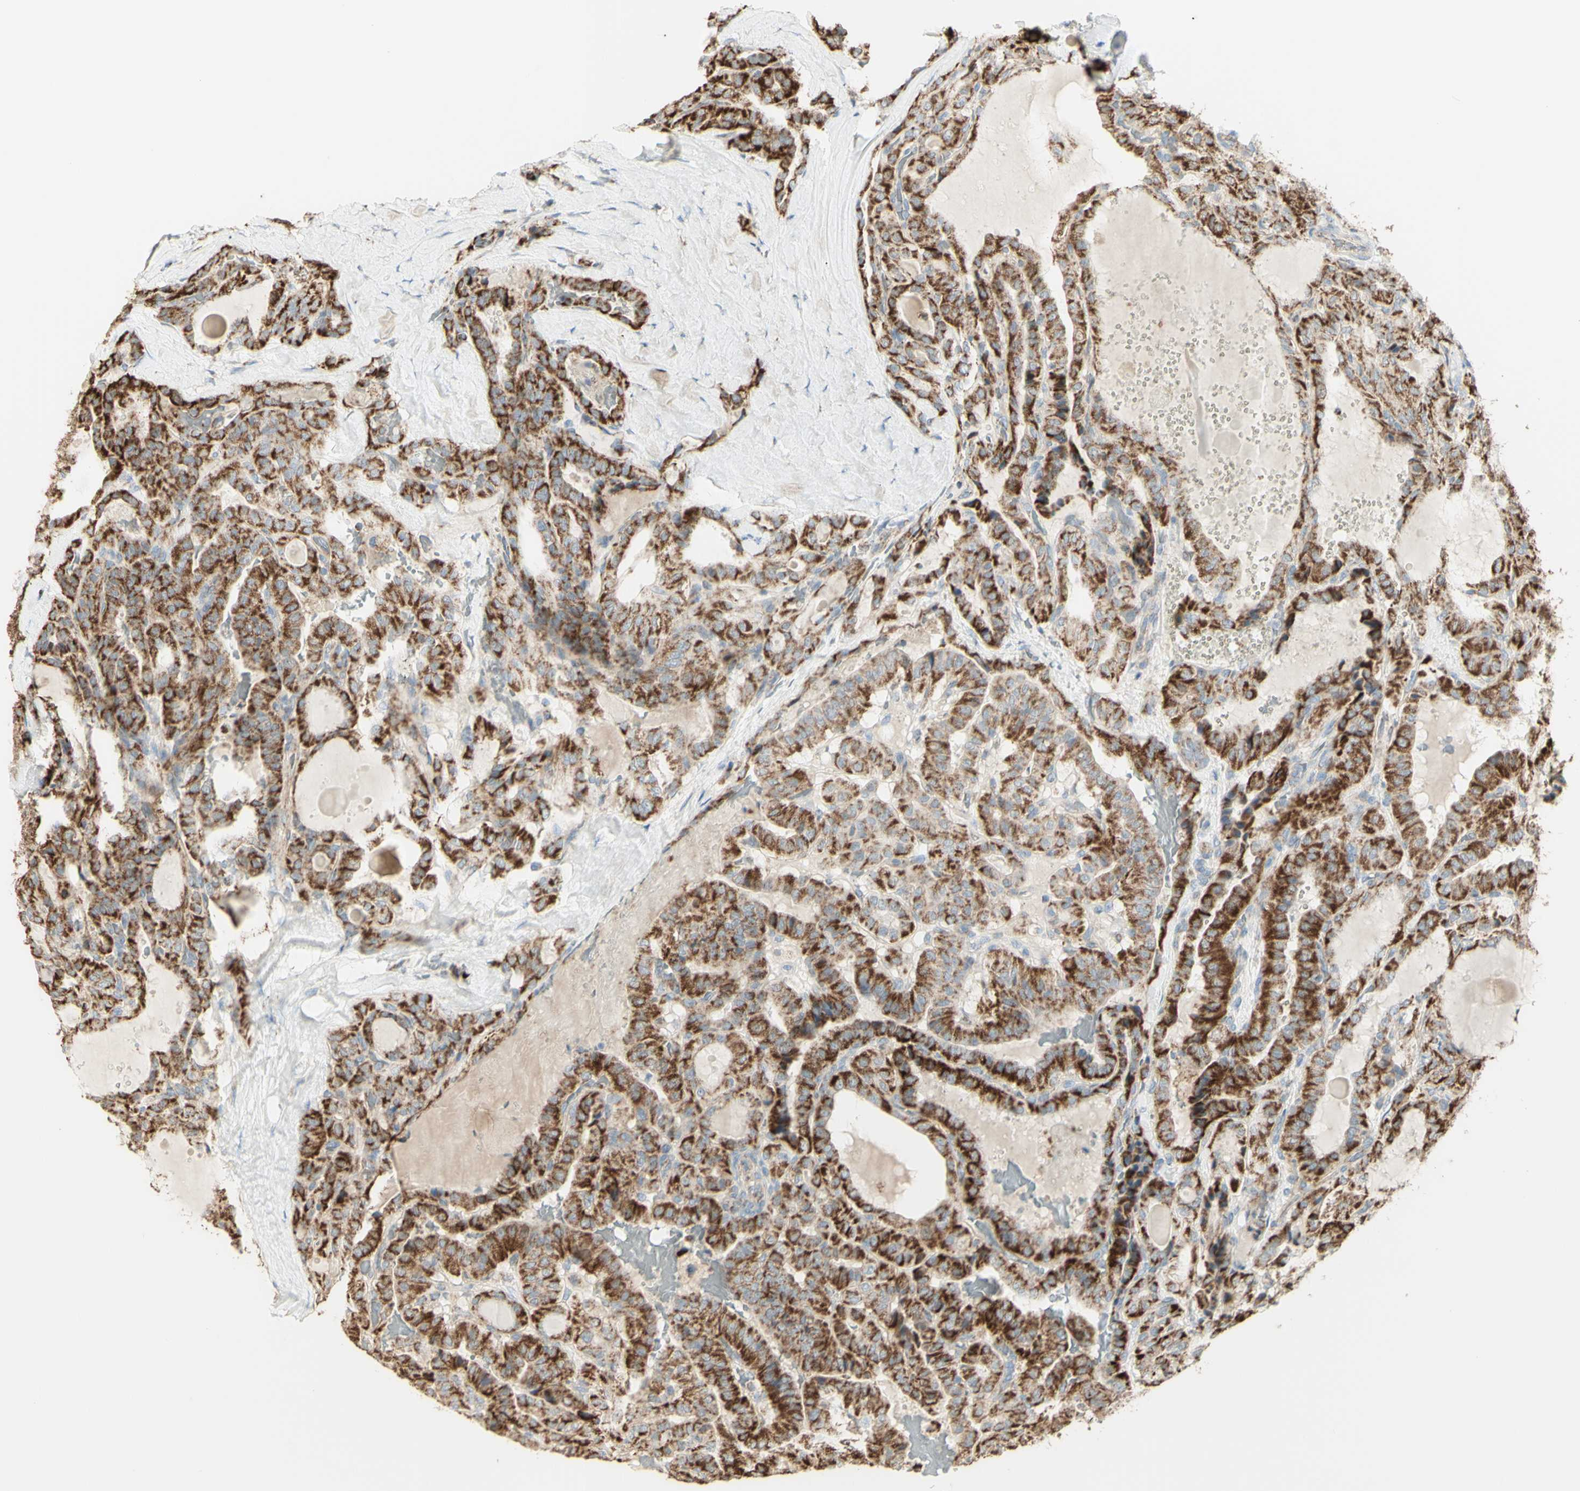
{"staining": {"intensity": "strong", "quantity": ">75%", "location": "cytoplasmic/membranous"}, "tissue": "thyroid cancer", "cell_type": "Tumor cells", "image_type": "cancer", "snomed": [{"axis": "morphology", "description": "Papillary adenocarcinoma, NOS"}, {"axis": "topography", "description": "Thyroid gland"}], "caption": "High-magnification brightfield microscopy of thyroid cancer (papillary adenocarcinoma) stained with DAB (3,3'-diaminobenzidine) (brown) and counterstained with hematoxylin (blue). tumor cells exhibit strong cytoplasmic/membranous expression is appreciated in approximately>75% of cells. The protein is shown in brown color, while the nuclei are stained blue.", "gene": "LETM1", "patient": {"sex": "male", "age": 77}}